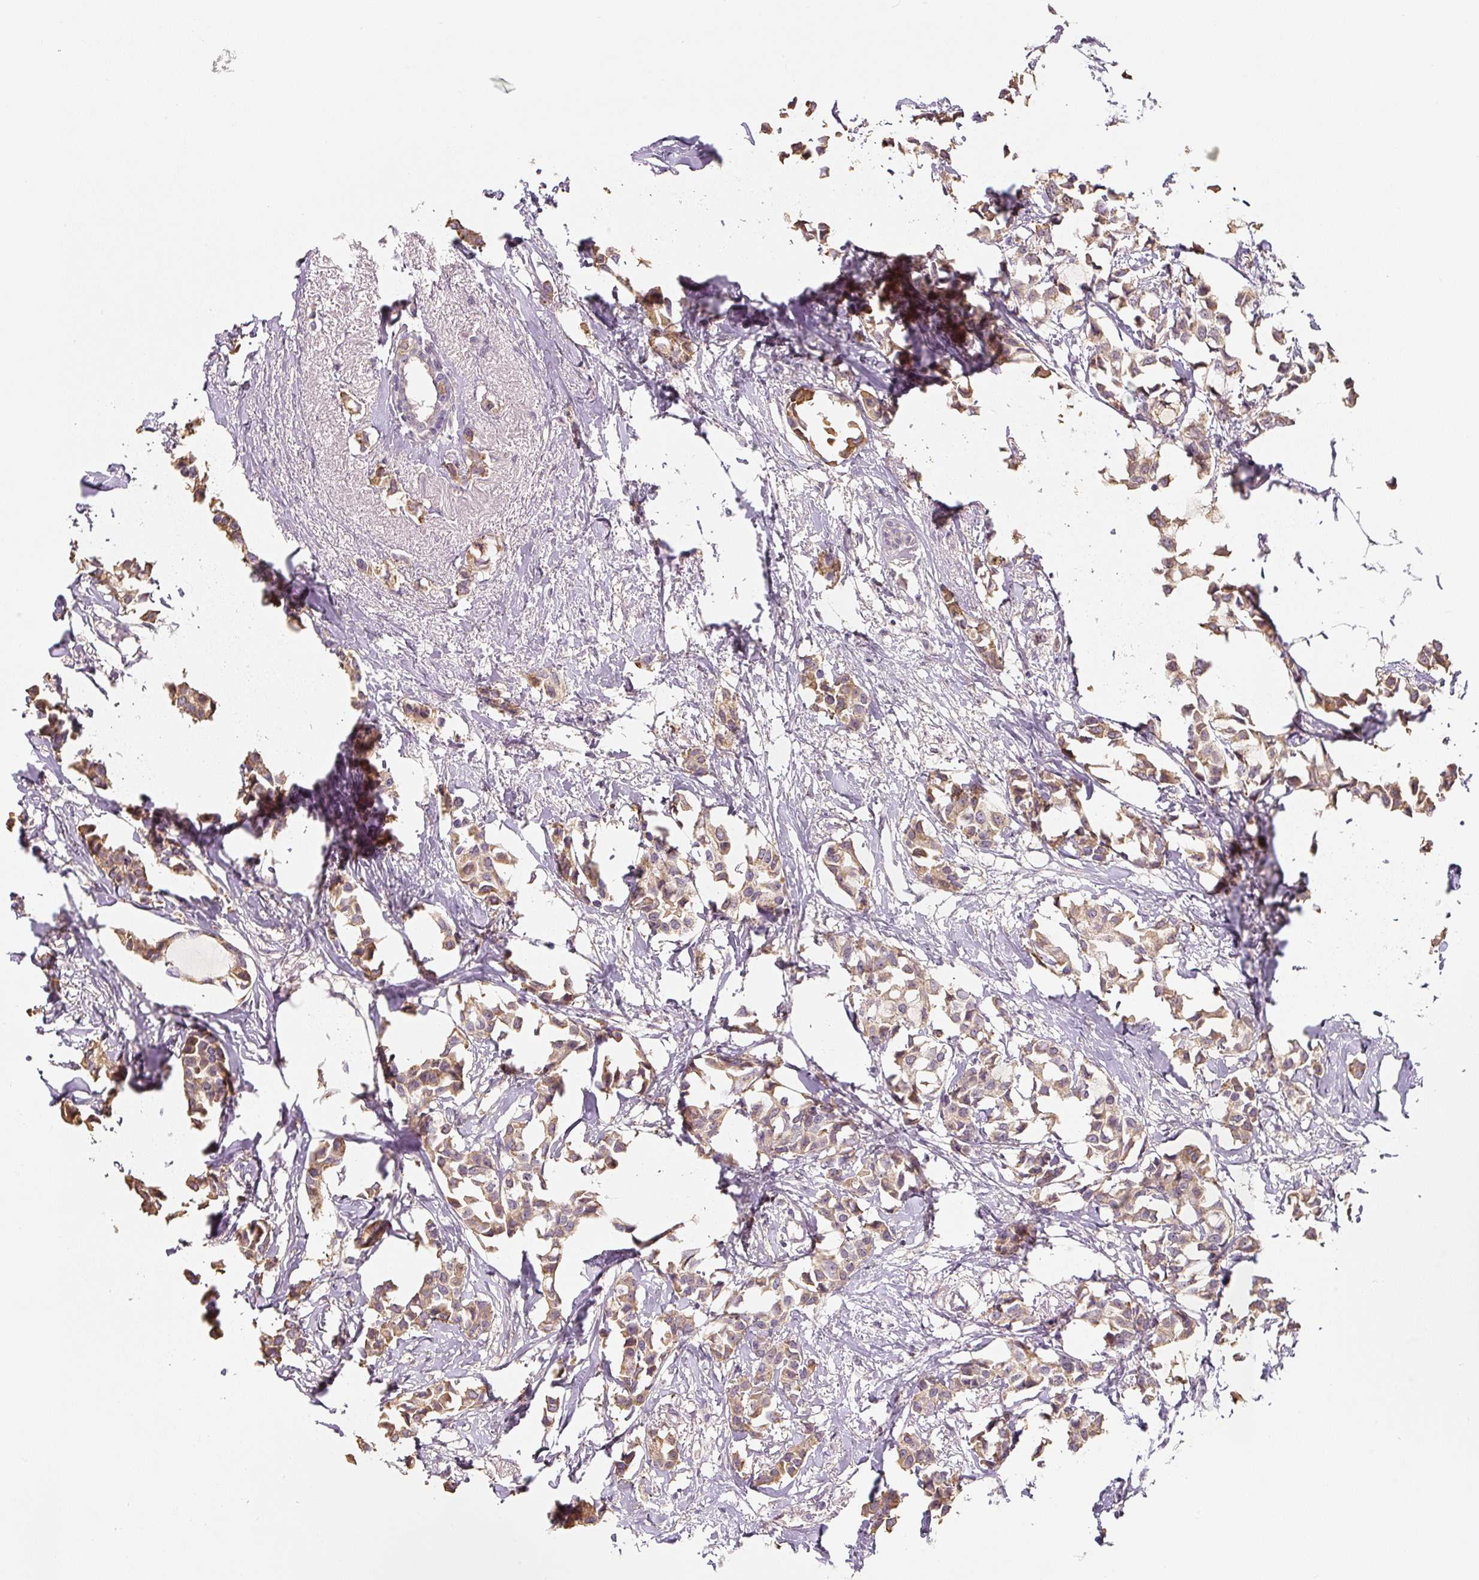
{"staining": {"intensity": "moderate", "quantity": ">75%", "location": "cytoplasmic/membranous"}, "tissue": "breast cancer", "cell_type": "Tumor cells", "image_type": "cancer", "snomed": [{"axis": "morphology", "description": "Duct carcinoma"}, {"axis": "topography", "description": "Breast"}], "caption": "Protein expression analysis of human breast cancer reveals moderate cytoplasmic/membranous staining in approximately >75% of tumor cells.", "gene": "PWWP3B", "patient": {"sex": "female", "age": 73}}